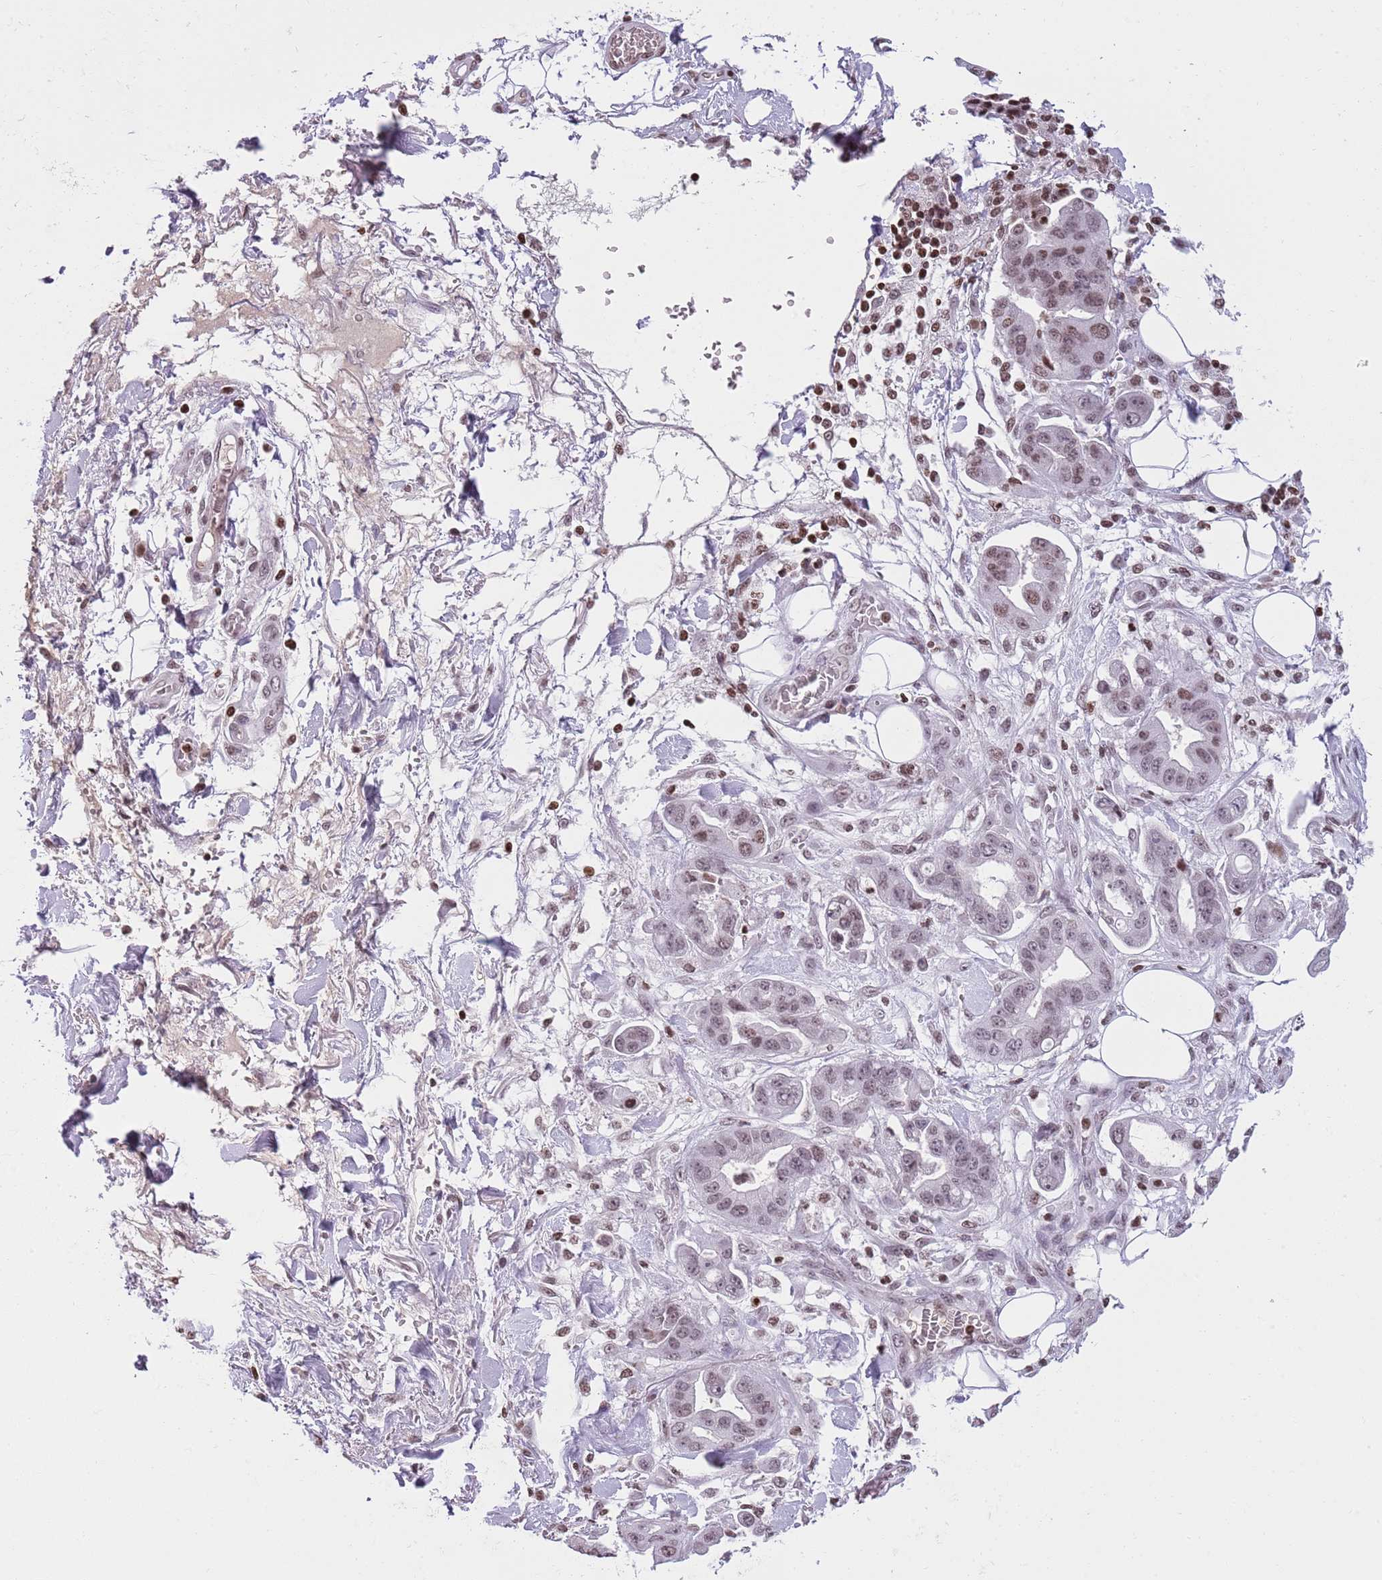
{"staining": {"intensity": "moderate", "quantity": "<25%", "location": "nuclear"}, "tissue": "stomach cancer", "cell_type": "Tumor cells", "image_type": "cancer", "snomed": [{"axis": "morphology", "description": "Adenocarcinoma, NOS"}, {"axis": "topography", "description": "Stomach"}], "caption": "Stomach cancer (adenocarcinoma) tissue exhibits moderate nuclear expression in about <25% of tumor cells Nuclei are stained in blue.", "gene": "KPNA3", "patient": {"sex": "male", "age": 62}}